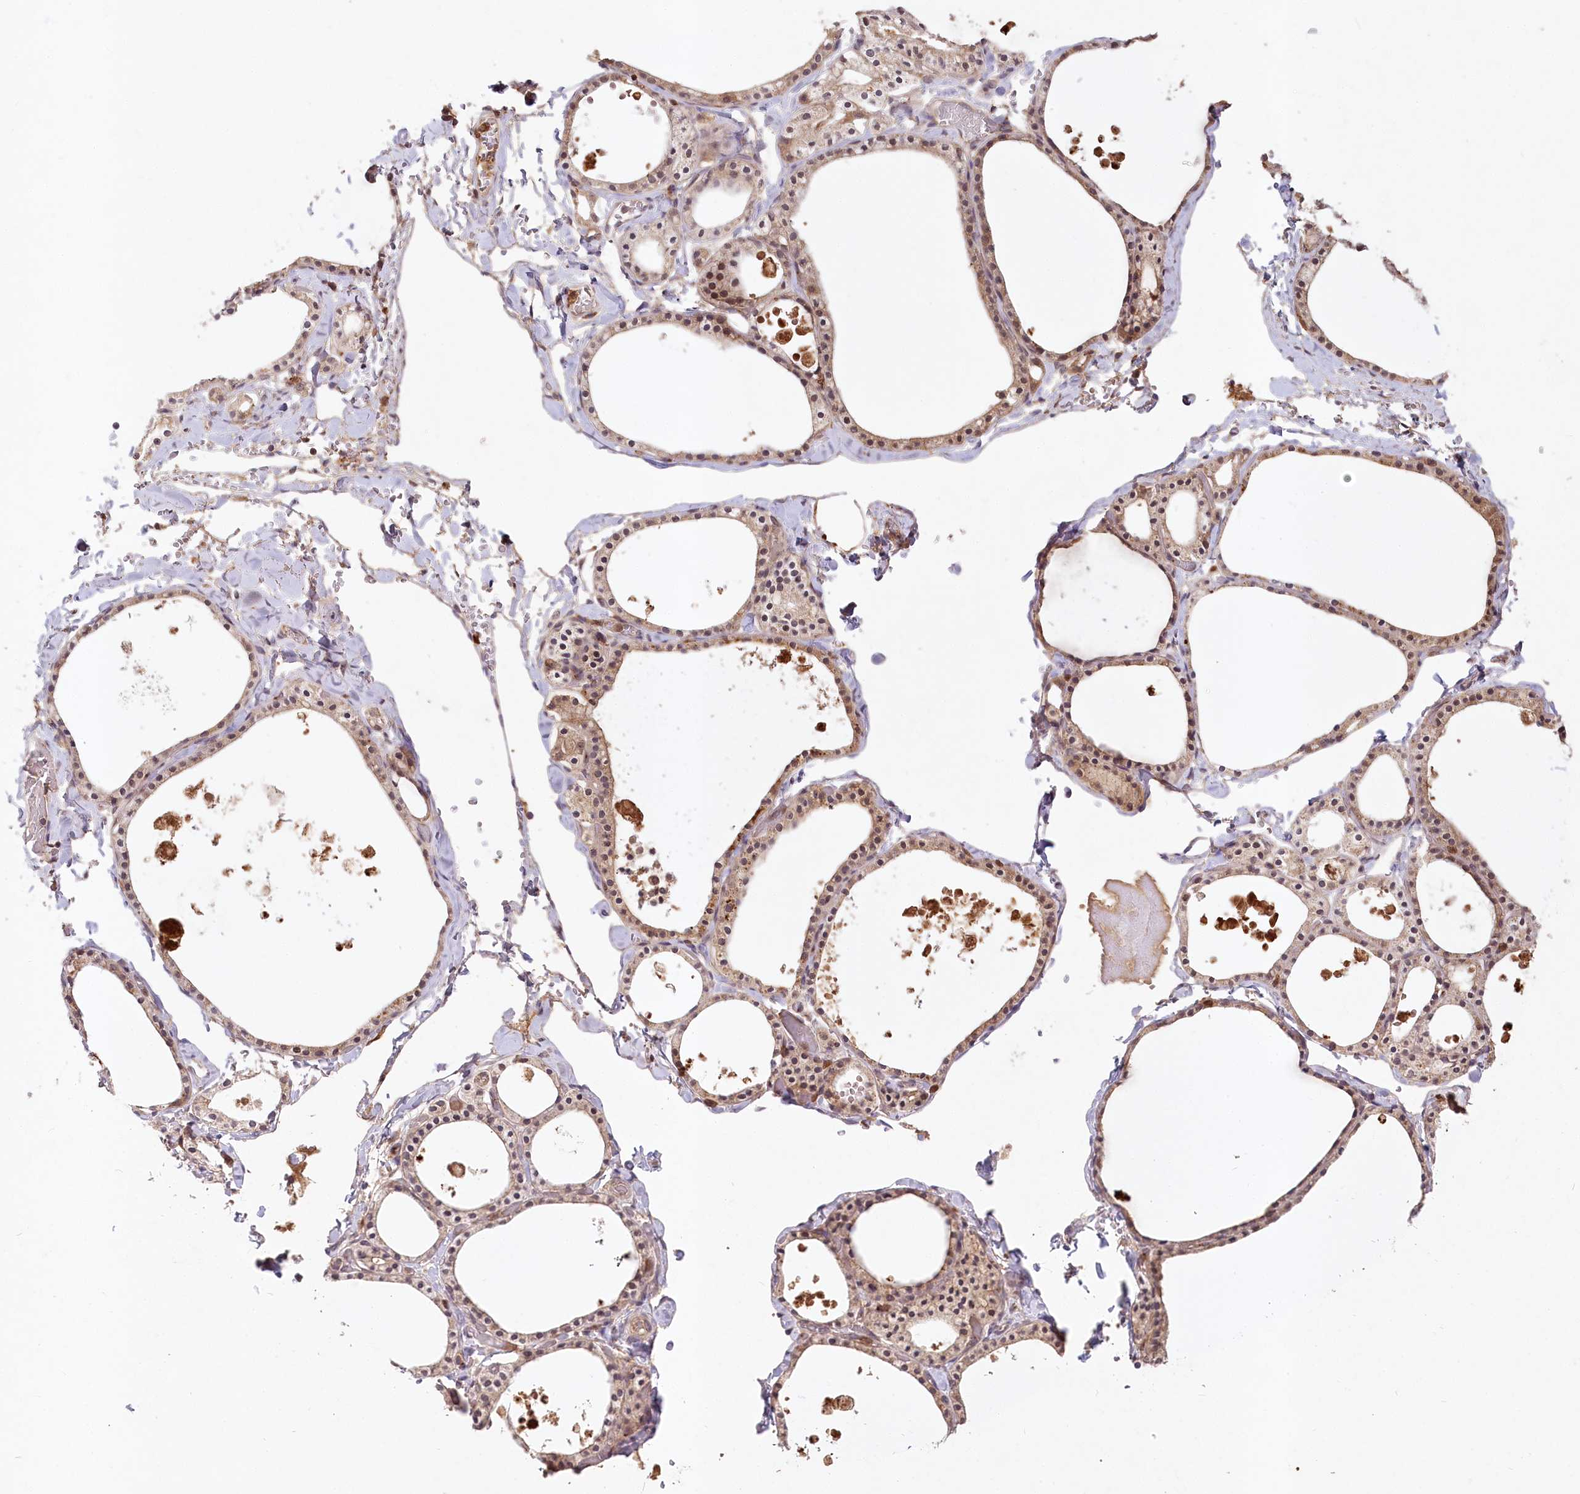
{"staining": {"intensity": "moderate", "quantity": ">75%", "location": "cytoplasmic/membranous"}, "tissue": "thyroid gland", "cell_type": "Glandular cells", "image_type": "normal", "snomed": [{"axis": "morphology", "description": "Normal tissue, NOS"}, {"axis": "topography", "description": "Thyroid gland"}], "caption": "Brown immunohistochemical staining in benign thyroid gland shows moderate cytoplasmic/membranous expression in approximately >75% of glandular cells. Nuclei are stained in blue.", "gene": "IRAK1BP1", "patient": {"sex": "male", "age": 56}}